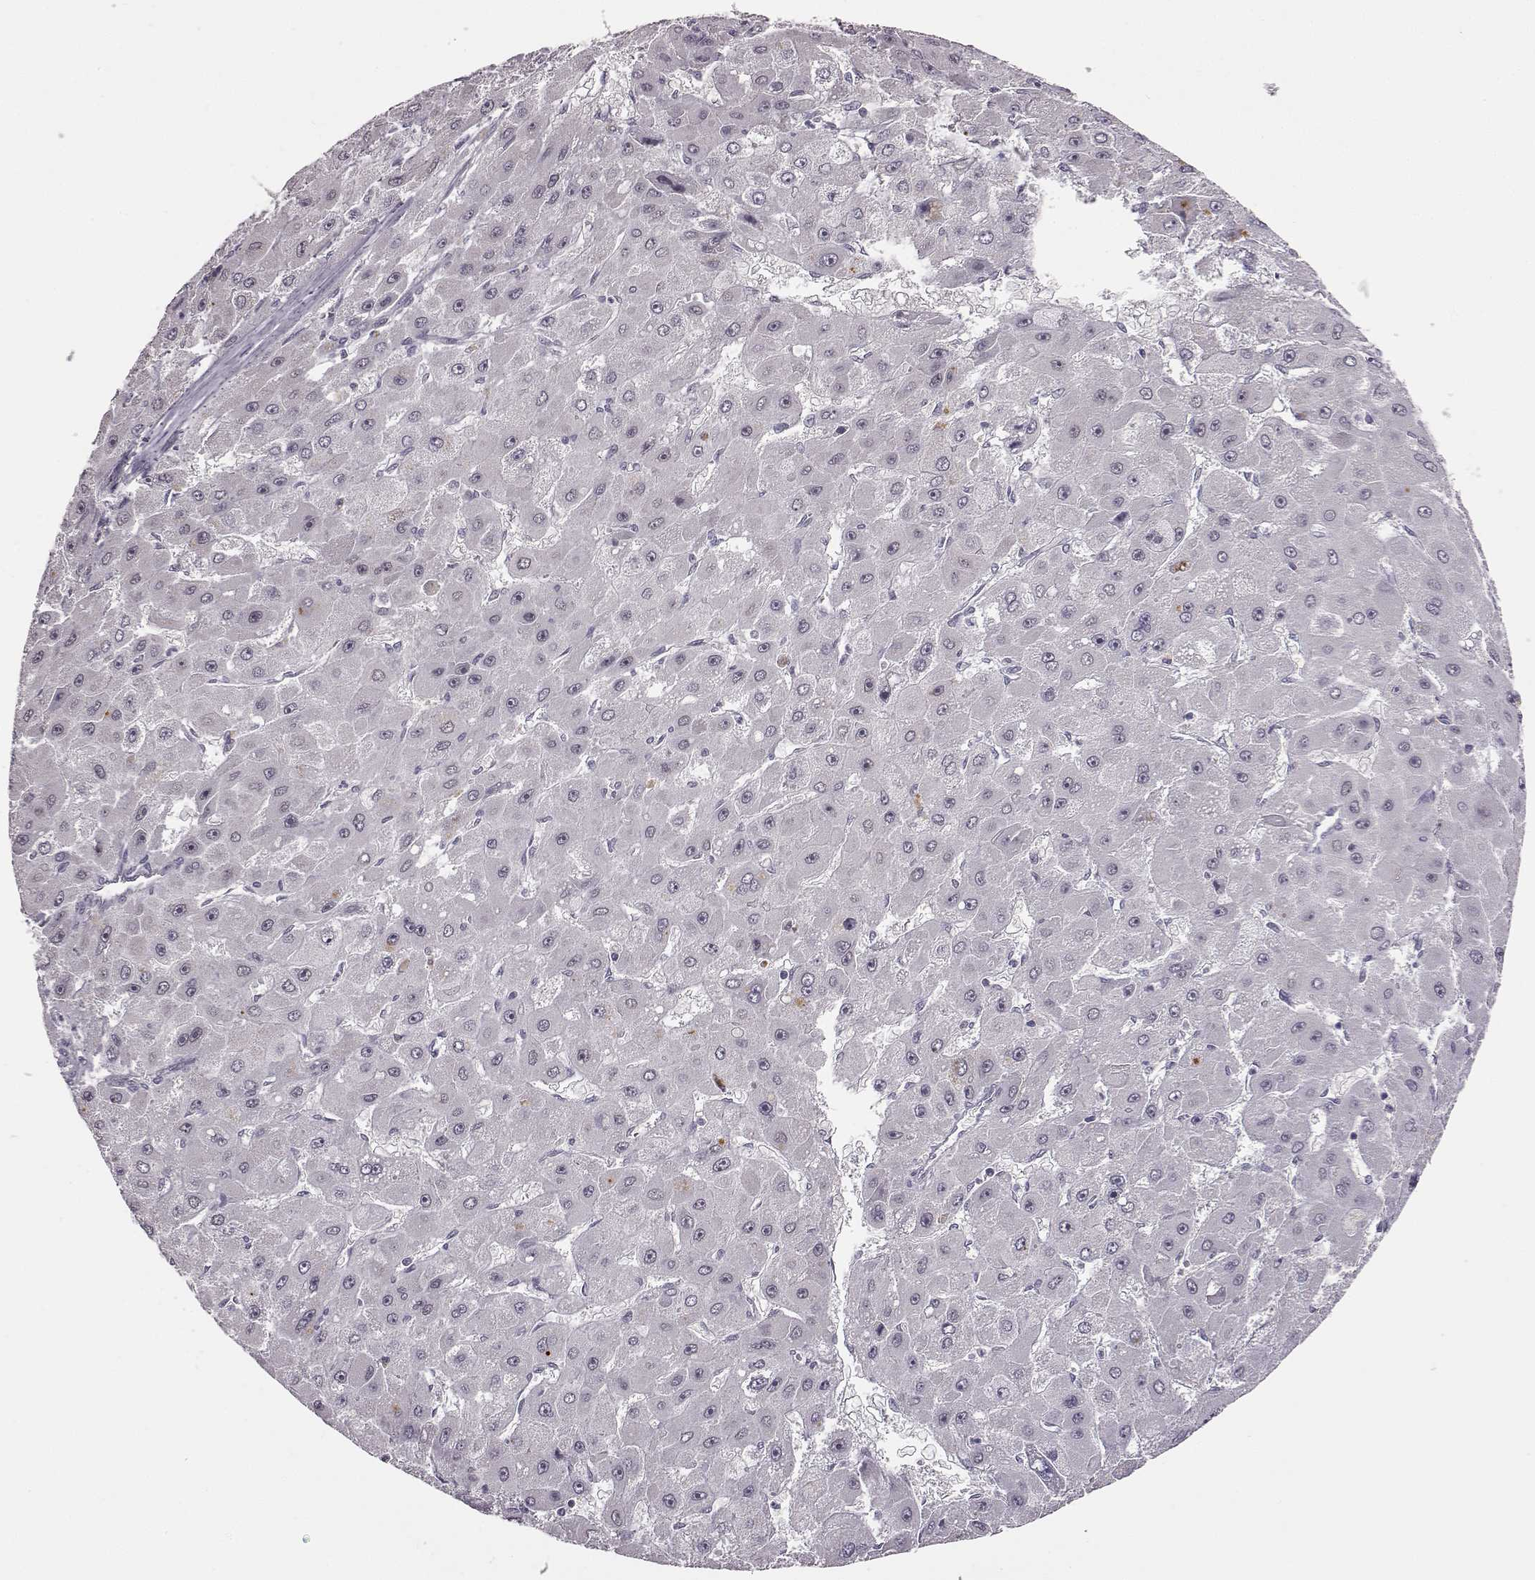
{"staining": {"intensity": "negative", "quantity": "none", "location": "none"}, "tissue": "liver cancer", "cell_type": "Tumor cells", "image_type": "cancer", "snomed": [{"axis": "morphology", "description": "Carcinoma, Hepatocellular, NOS"}, {"axis": "topography", "description": "Liver"}], "caption": "Immunohistochemical staining of human liver cancer exhibits no significant expression in tumor cells. (DAB IHC visualized using brightfield microscopy, high magnification).", "gene": "C10orf62", "patient": {"sex": "female", "age": 25}}